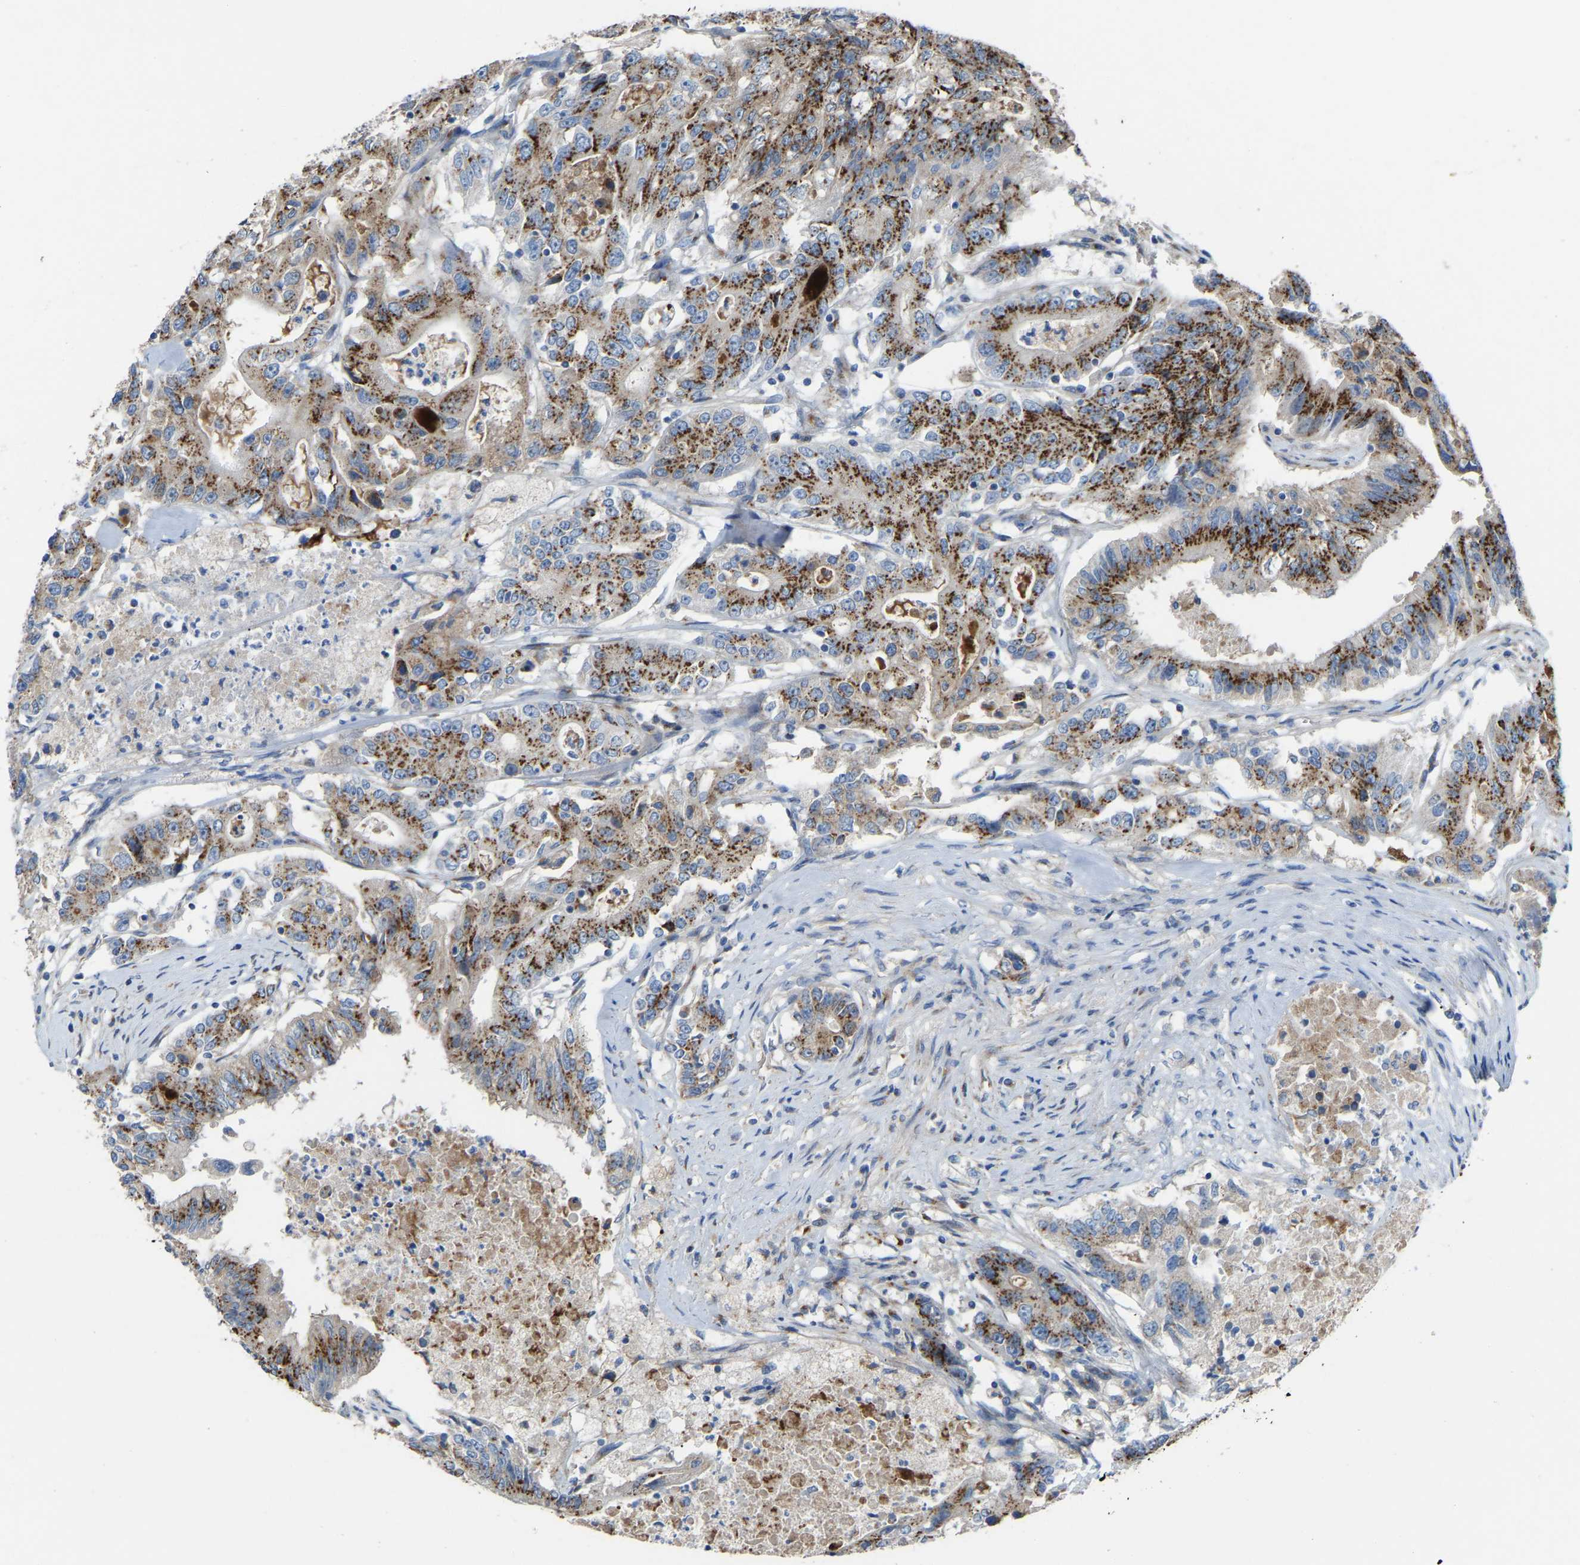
{"staining": {"intensity": "strong", "quantity": ">75%", "location": "cytoplasmic/membranous"}, "tissue": "colorectal cancer", "cell_type": "Tumor cells", "image_type": "cancer", "snomed": [{"axis": "morphology", "description": "Adenocarcinoma, NOS"}, {"axis": "topography", "description": "Colon"}], "caption": "A high amount of strong cytoplasmic/membranous staining is appreciated in approximately >75% of tumor cells in colorectal cancer tissue.", "gene": "CANT1", "patient": {"sex": "female", "age": 77}}